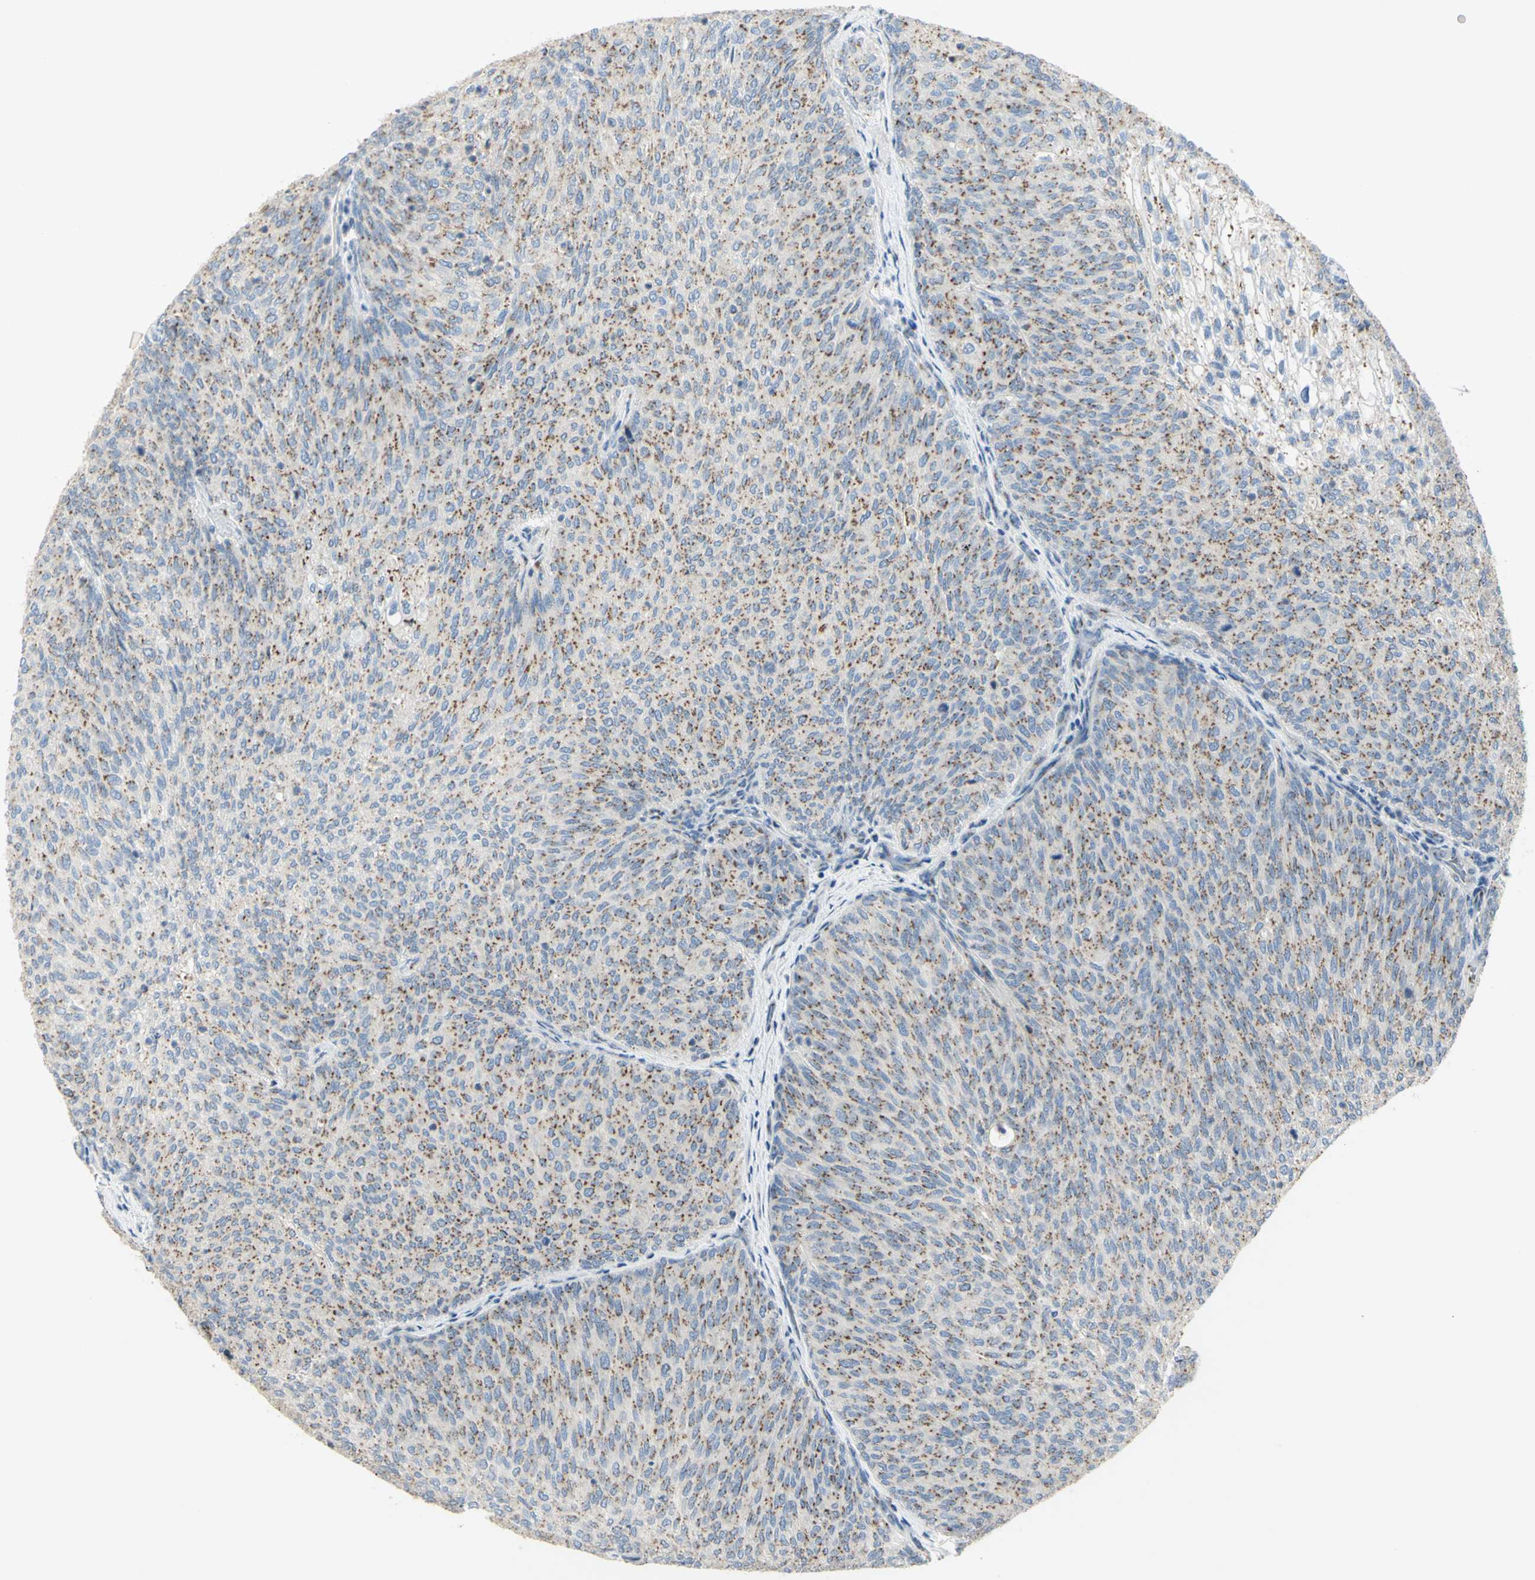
{"staining": {"intensity": "moderate", "quantity": ">75%", "location": "cytoplasmic/membranous"}, "tissue": "urothelial cancer", "cell_type": "Tumor cells", "image_type": "cancer", "snomed": [{"axis": "morphology", "description": "Urothelial carcinoma, Low grade"}, {"axis": "topography", "description": "Urinary bladder"}], "caption": "The image exhibits staining of urothelial cancer, revealing moderate cytoplasmic/membranous protein staining (brown color) within tumor cells. (DAB = brown stain, brightfield microscopy at high magnification).", "gene": "B4GALT3", "patient": {"sex": "female", "age": 79}}